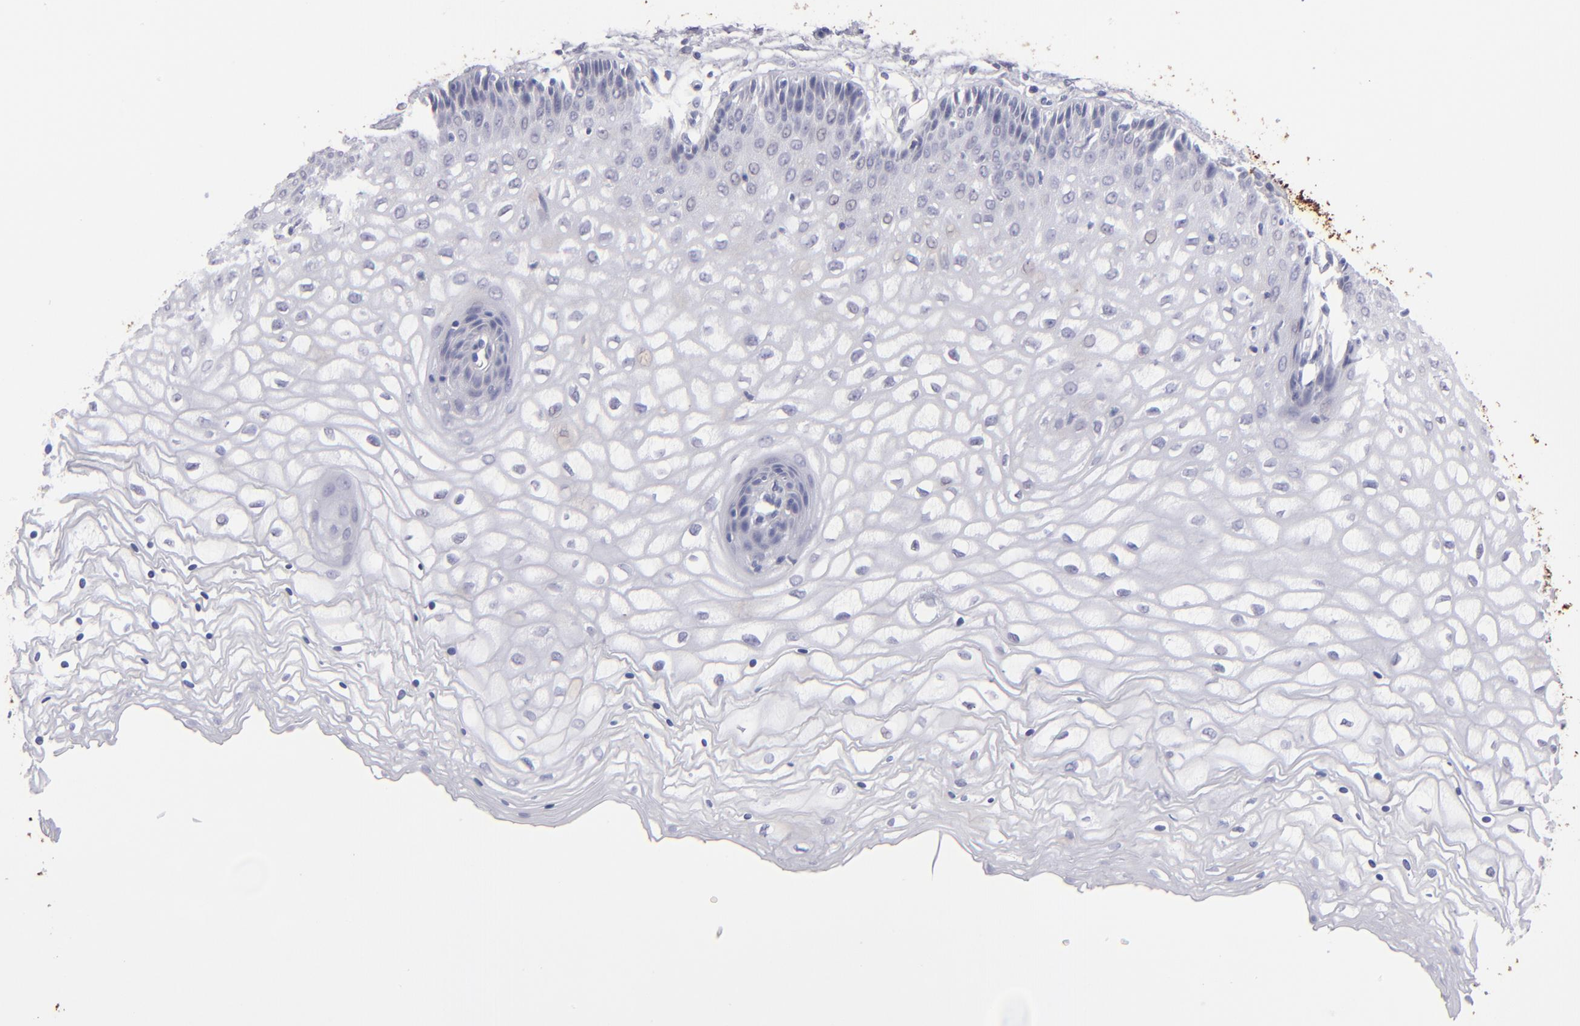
{"staining": {"intensity": "negative", "quantity": "none", "location": "none"}, "tissue": "vagina", "cell_type": "Squamous epithelial cells", "image_type": "normal", "snomed": [{"axis": "morphology", "description": "Normal tissue, NOS"}, {"axis": "topography", "description": "Vagina"}], "caption": "Immunohistochemistry (IHC) photomicrograph of normal vagina: human vagina stained with DAB (3,3'-diaminobenzidine) shows no significant protein positivity in squamous epithelial cells.", "gene": "ALDOB", "patient": {"sex": "female", "age": 34}}